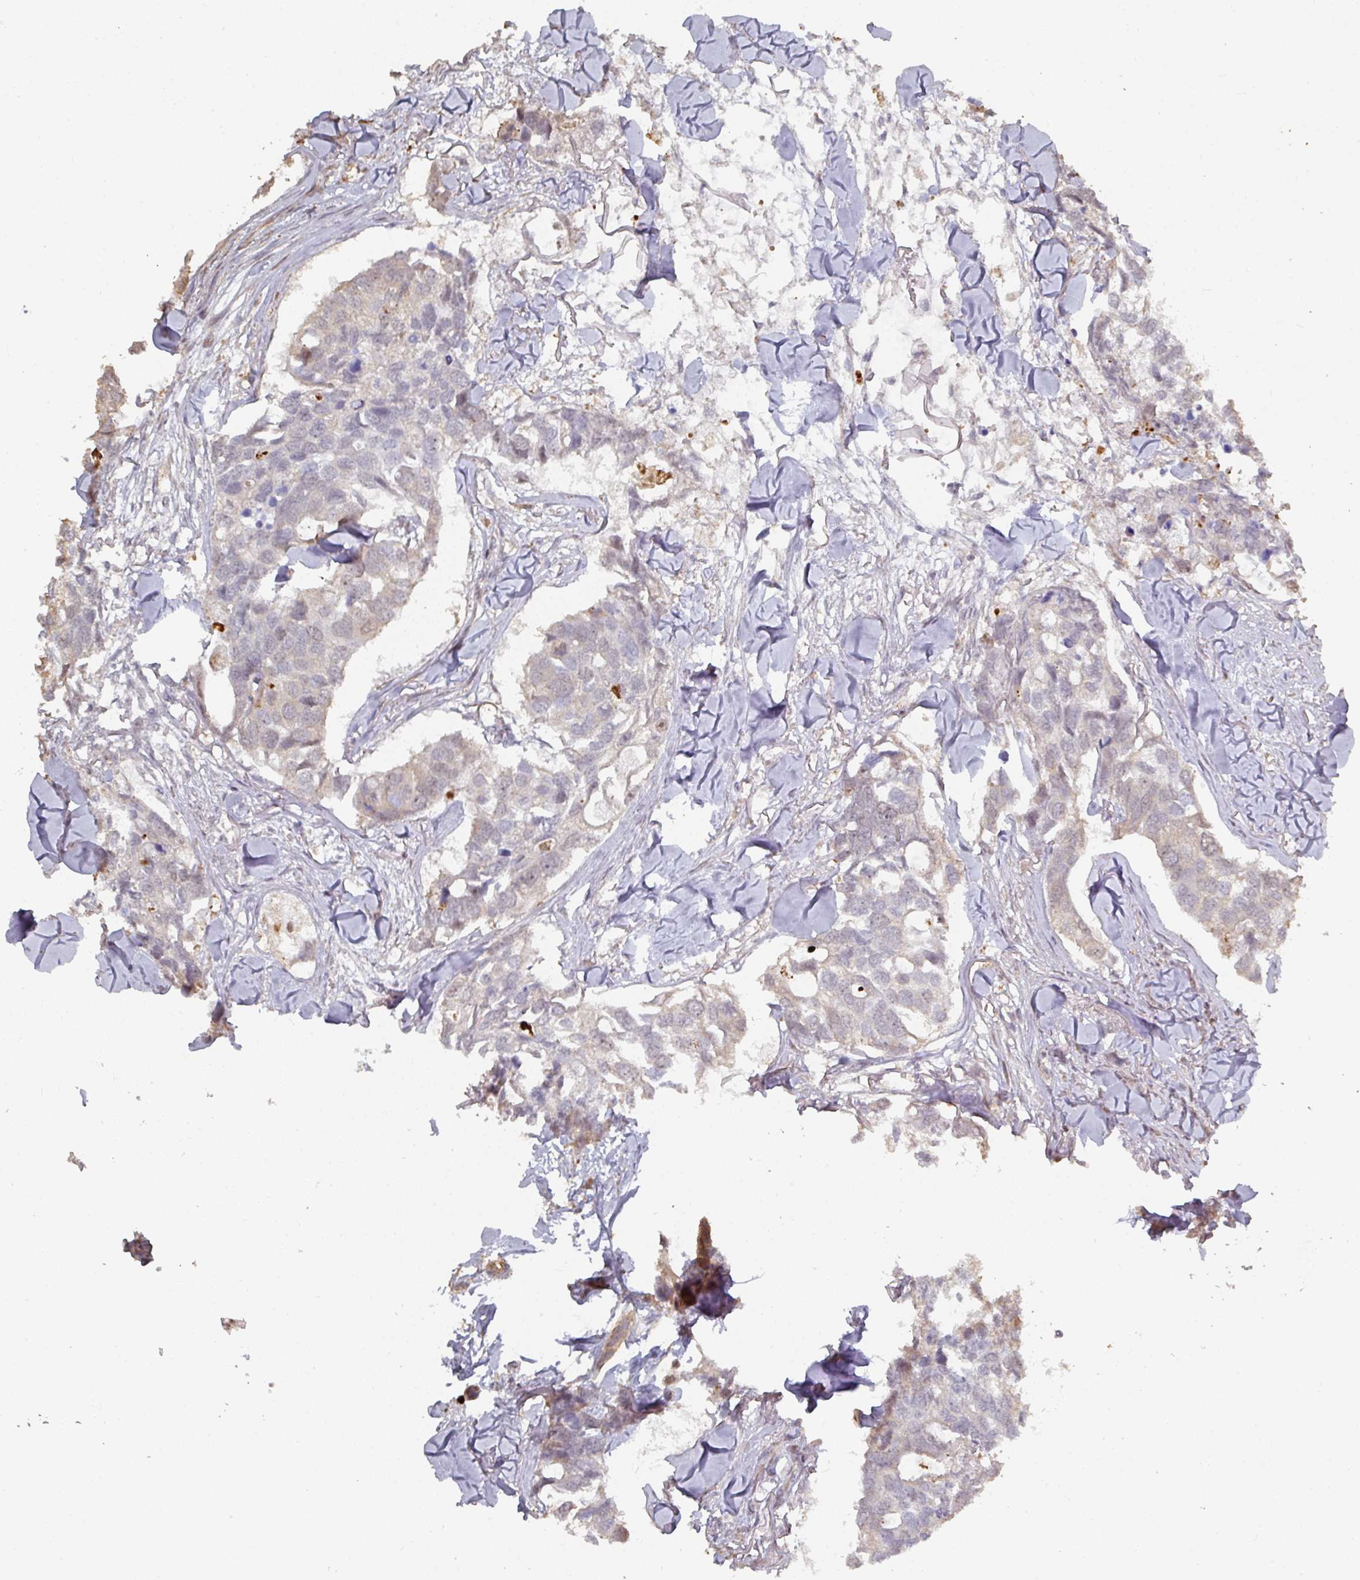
{"staining": {"intensity": "weak", "quantity": "<25%", "location": "cytoplasmic/membranous,nuclear"}, "tissue": "breast cancer", "cell_type": "Tumor cells", "image_type": "cancer", "snomed": [{"axis": "morphology", "description": "Duct carcinoma"}, {"axis": "topography", "description": "Breast"}], "caption": "This is an IHC micrograph of human breast cancer (infiltrating ductal carcinoma). There is no positivity in tumor cells.", "gene": "CA7", "patient": {"sex": "female", "age": 83}}